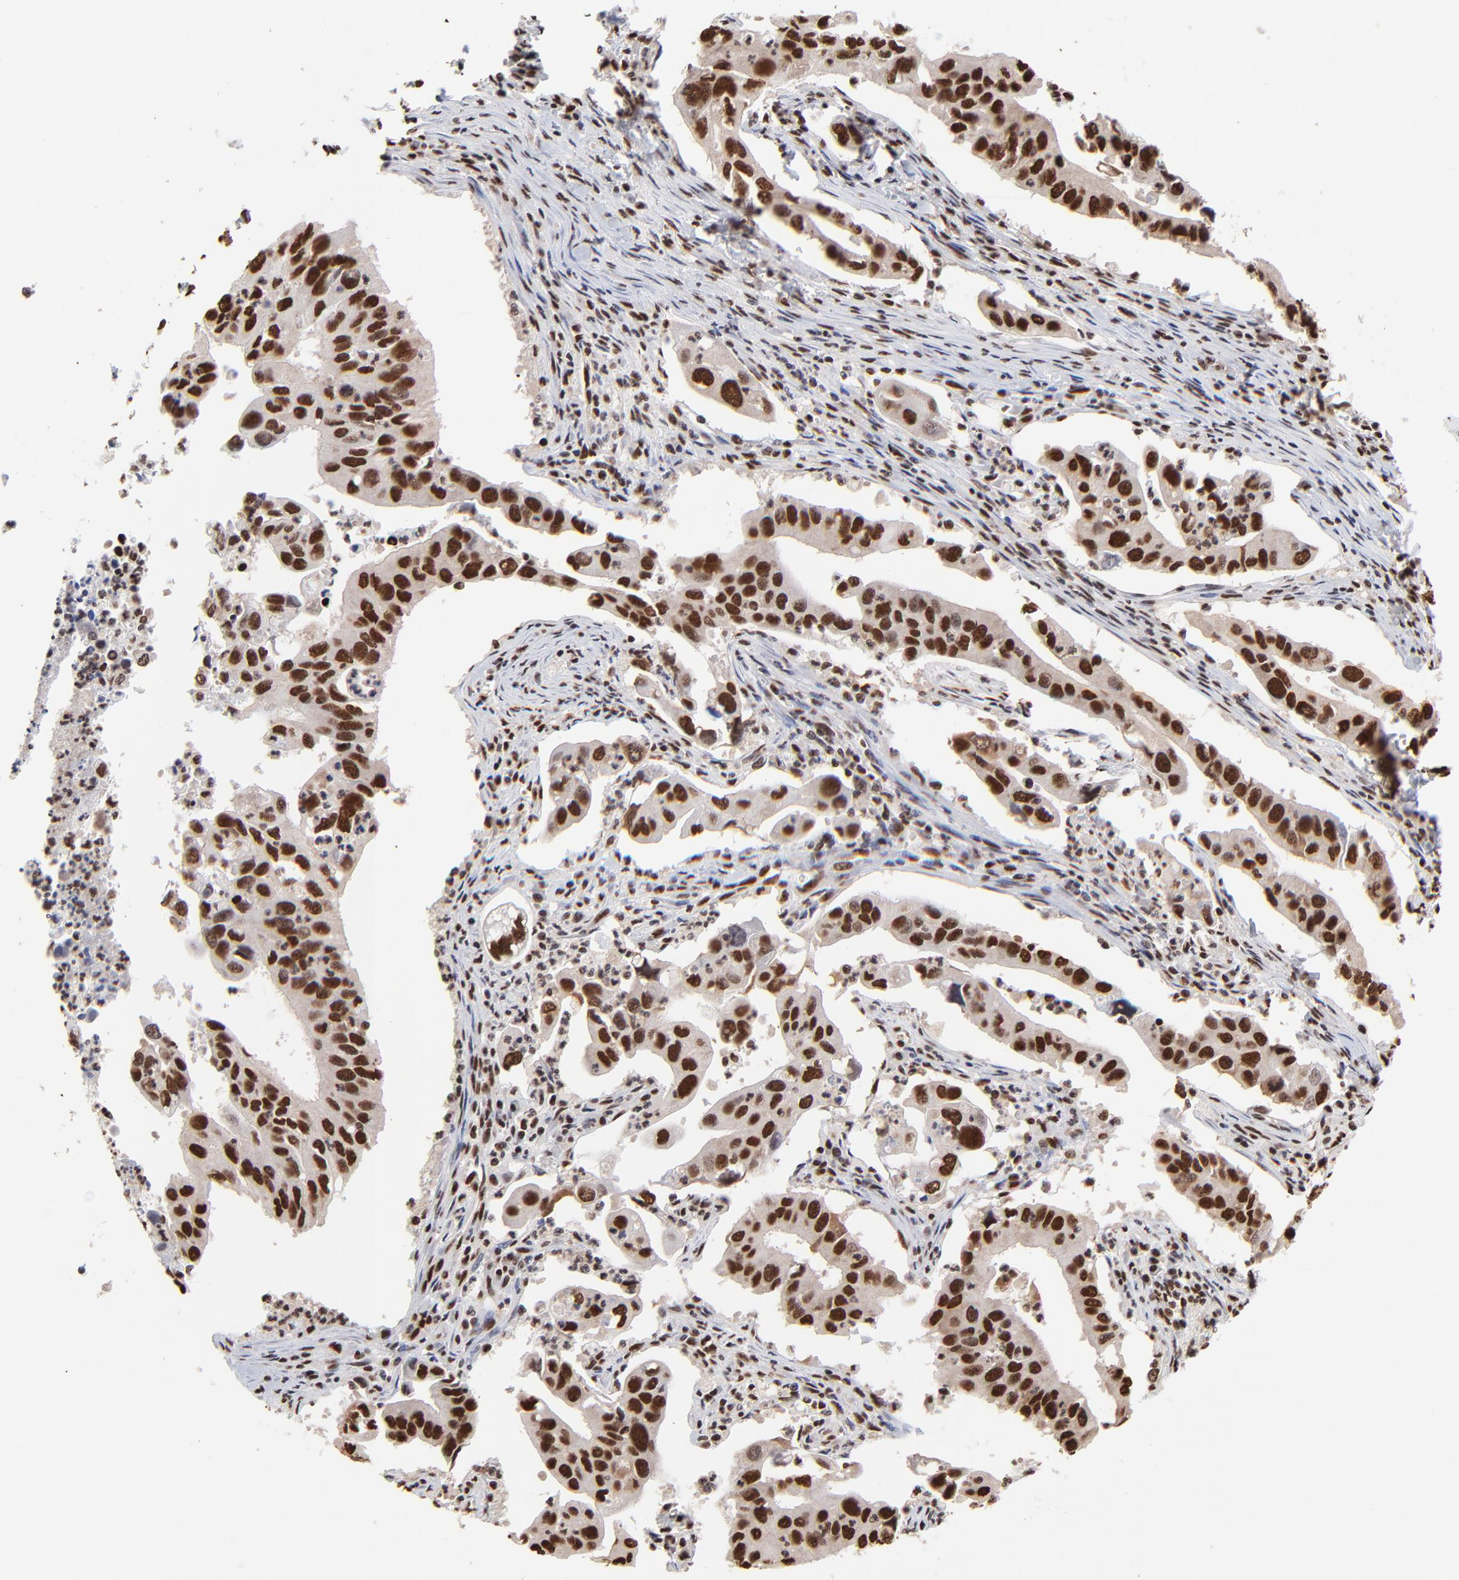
{"staining": {"intensity": "strong", "quantity": ">75%", "location": "nuclear"}, "tissue": "lung cancer", "cell_type": "Tumor cells", "image_type": "cancer", "snomed": [{"axis": "morphology", "description": "Adenocarcinoma, NOS"}, {"axis": "topography", "description": "Lung"}], "caption": "Lung adenocarcinoma was stained to show a protein in brown. There is high levels of strong nuclear positivity in about >75% of tumor cells.", "gene": "ZNF544", "patient": {"sex": "male", "age": 48}}